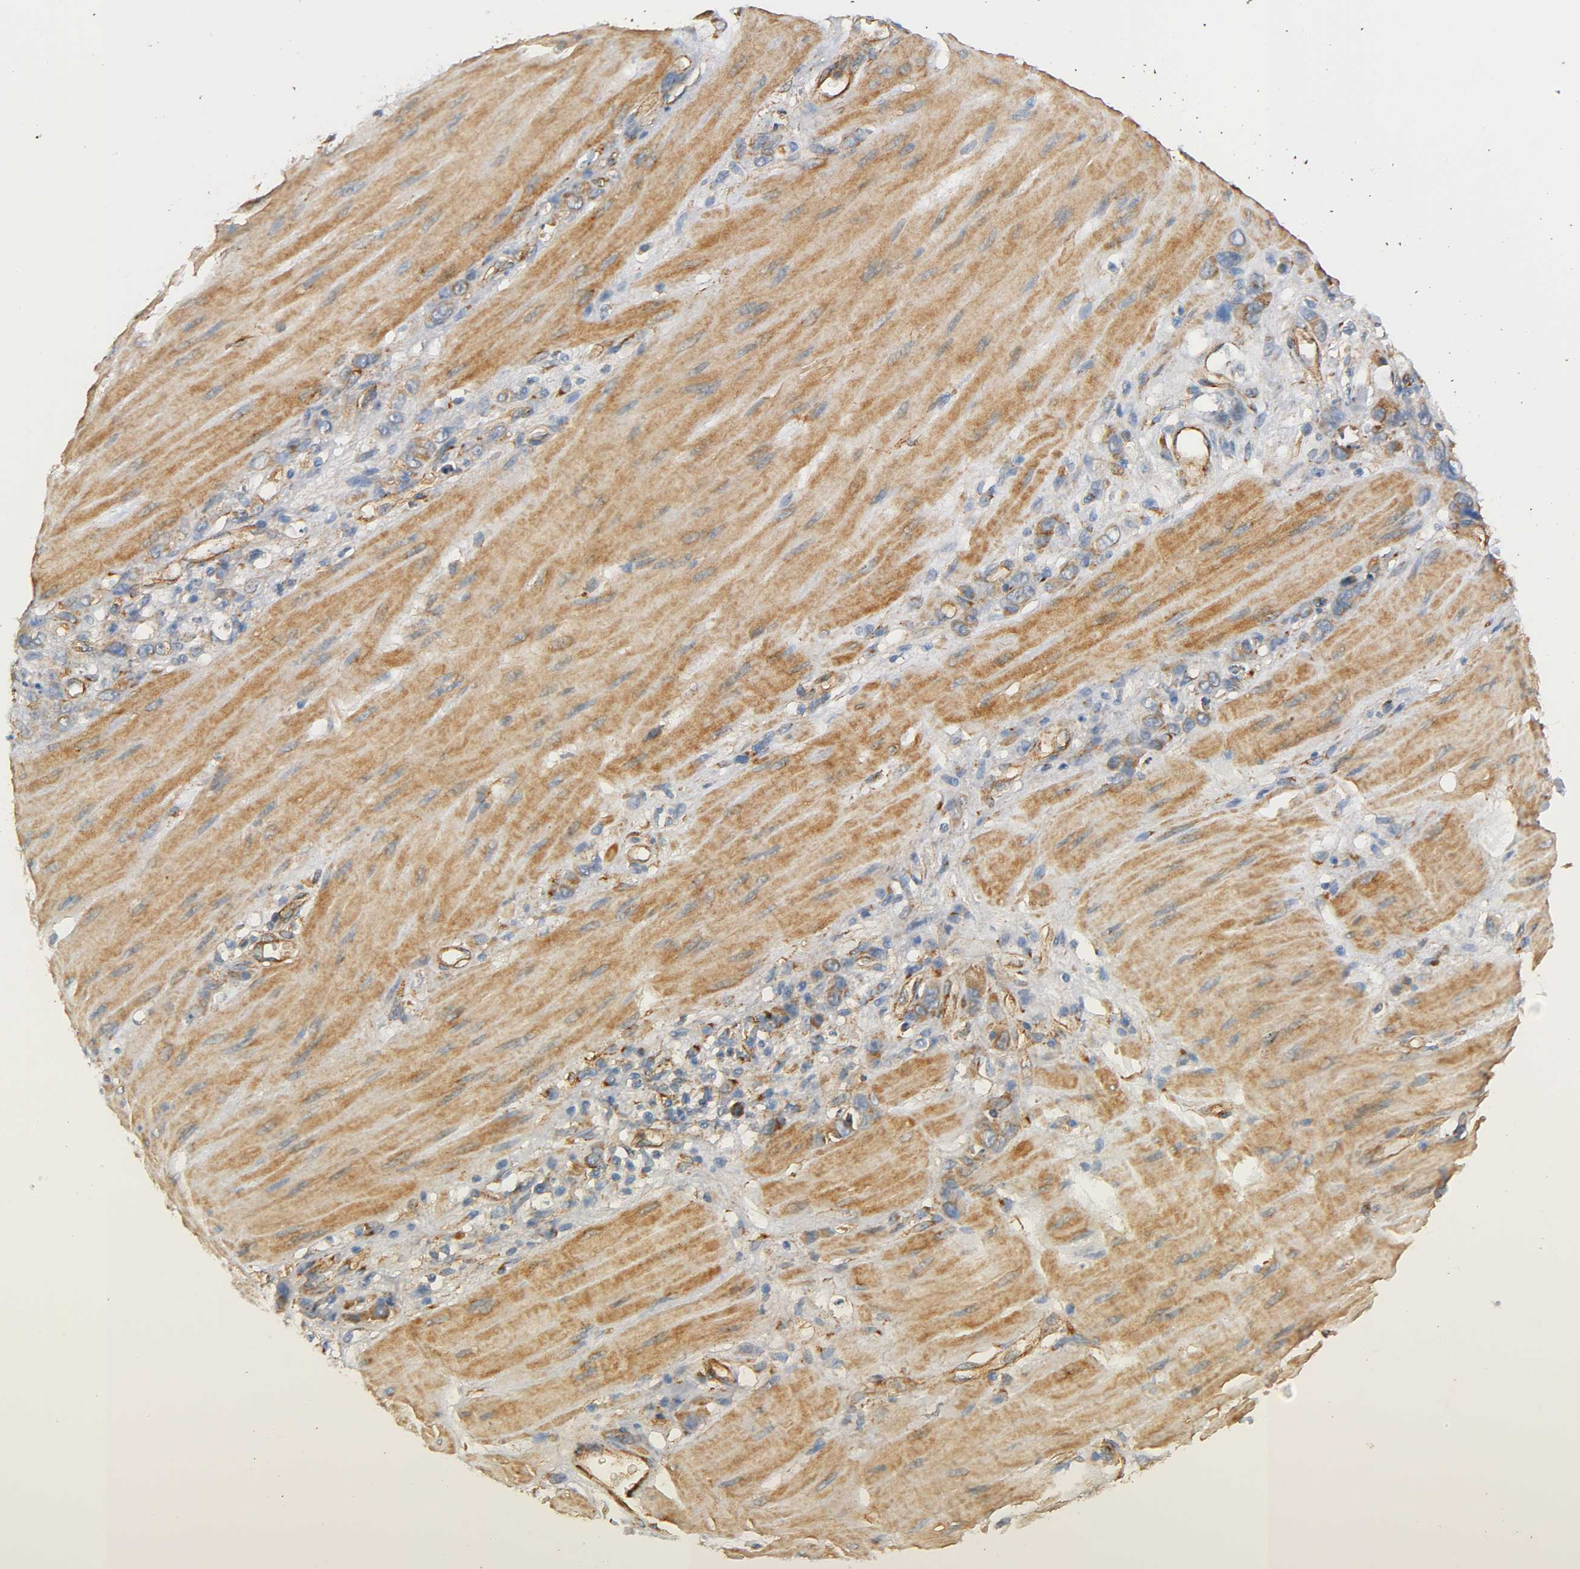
{"staining": {"intensity": "weak", "quantity": "25%-75%", "location": "cytoplasmic/membranous"}, "tissue": "stomach cancer", "cell_type": "Tumor cells", "image_type": "cancer", "snomed": [{"axis": "morphology", "description": "Adenocarcinoma, NOS"}, {"axis": "topography", "description": "Stomach"}], "caption": "Weak cytoplasmic/membranous protein expression is appreciated in approximately 25%-75% of tumor cells in adenocarcinoma (stomach).", "gene": "IFITM3", "patient": {"sex": "male", "age": 82}}